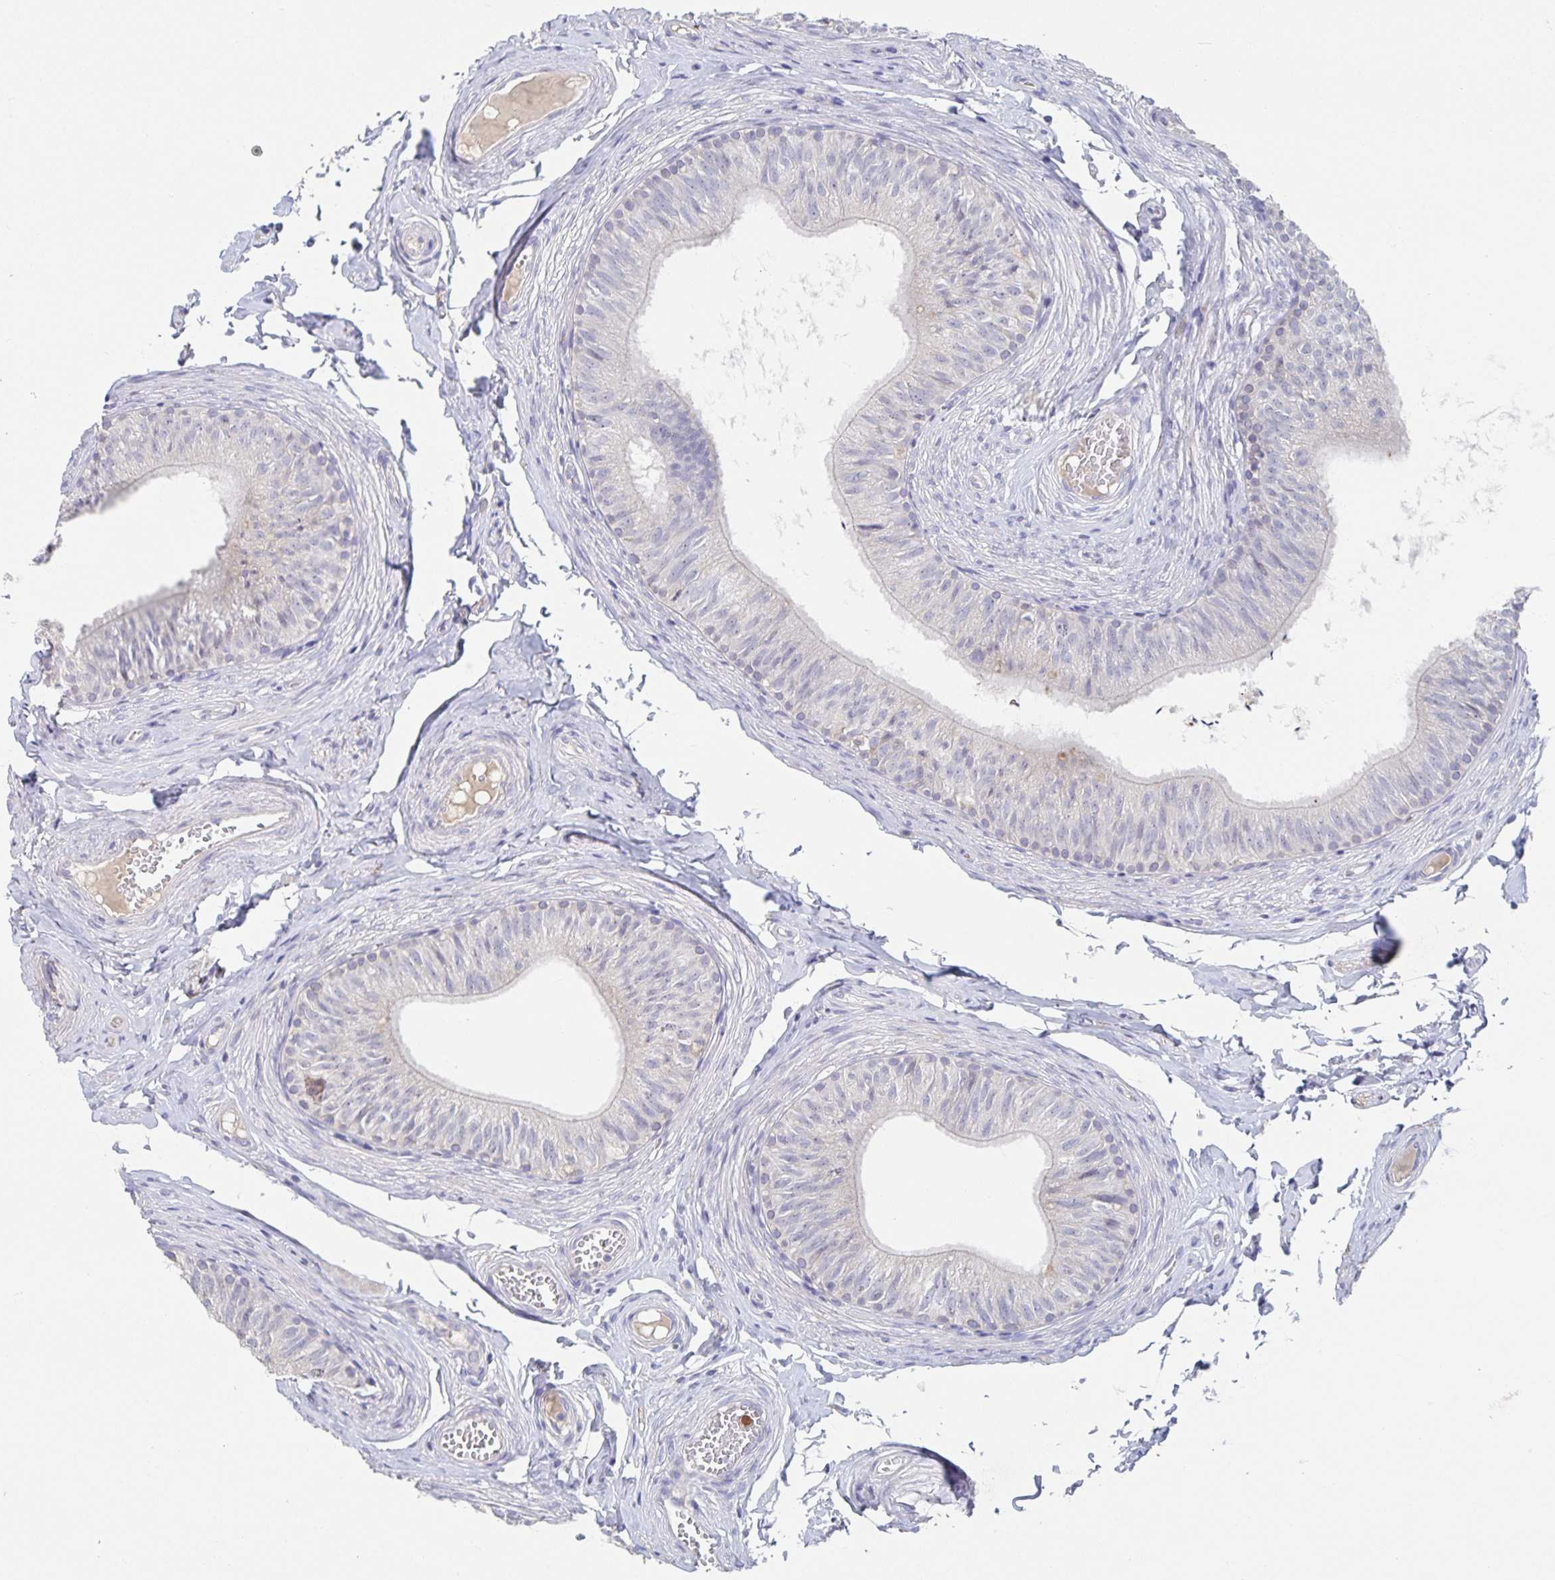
{"staining": {"intensity": "negative", "quantity": "none", "location": "none"}, "tissue": "epididymis", "cell_type": "Glandular cells", "image_type": "normal", "snomed": [{"axis": "morphology", "description": "Normal tissue, NOS"}, {"axis": "topography", "description": "Epididymis, spermatic cord, NOS"}, {"axis": "topography", "description": "Epididymis"}, {"axis": "topography", "description": "Peripheral nerve tissue"}], "caption": "DAB (3,3'-diaminobenzidine) immunohistochemical staining of normal human epididymis reveals no significant positivity in glandular cells.", "gene": "CDC42BPG", "patient": {"sex": "male", "age": 29}}